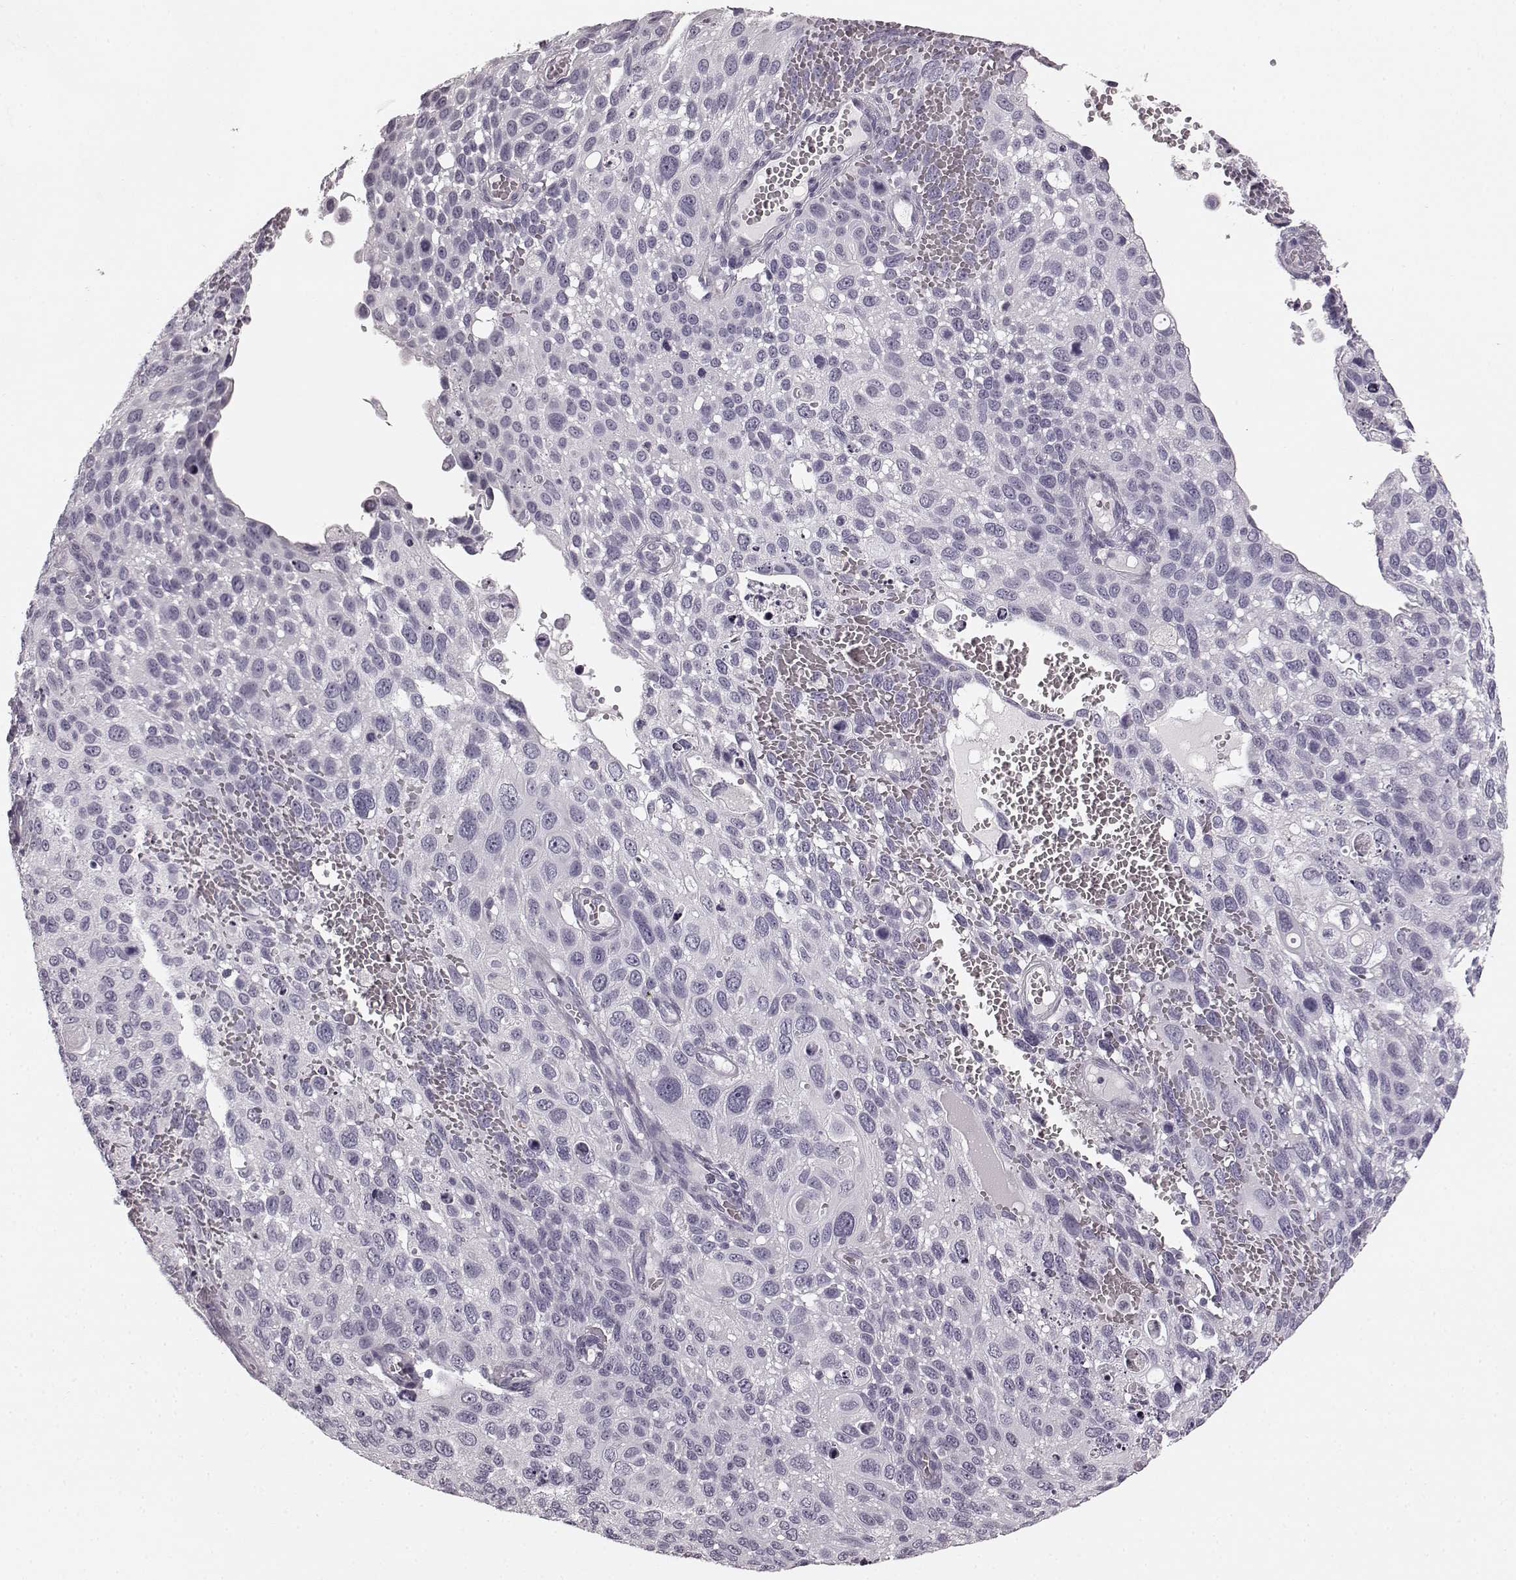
{"staining": {"intensity": "negative", "quantity": "none", "location": "none"}, "tissue": "cervical cancer", "cell_type": "Tumor cells", "image_type": "cancer", "snomed": [{"axis": "morphology", "description": "Squamous cell carcinoma, NOS"}, {"axis": "topography", "description": "Cervix"}], "caption": "The image displays no staining of tumor cells in squamous cell carcinoma (cervical).", "gene": "TMPRSS15", "patient": {"sex": "female", "age": 70}}